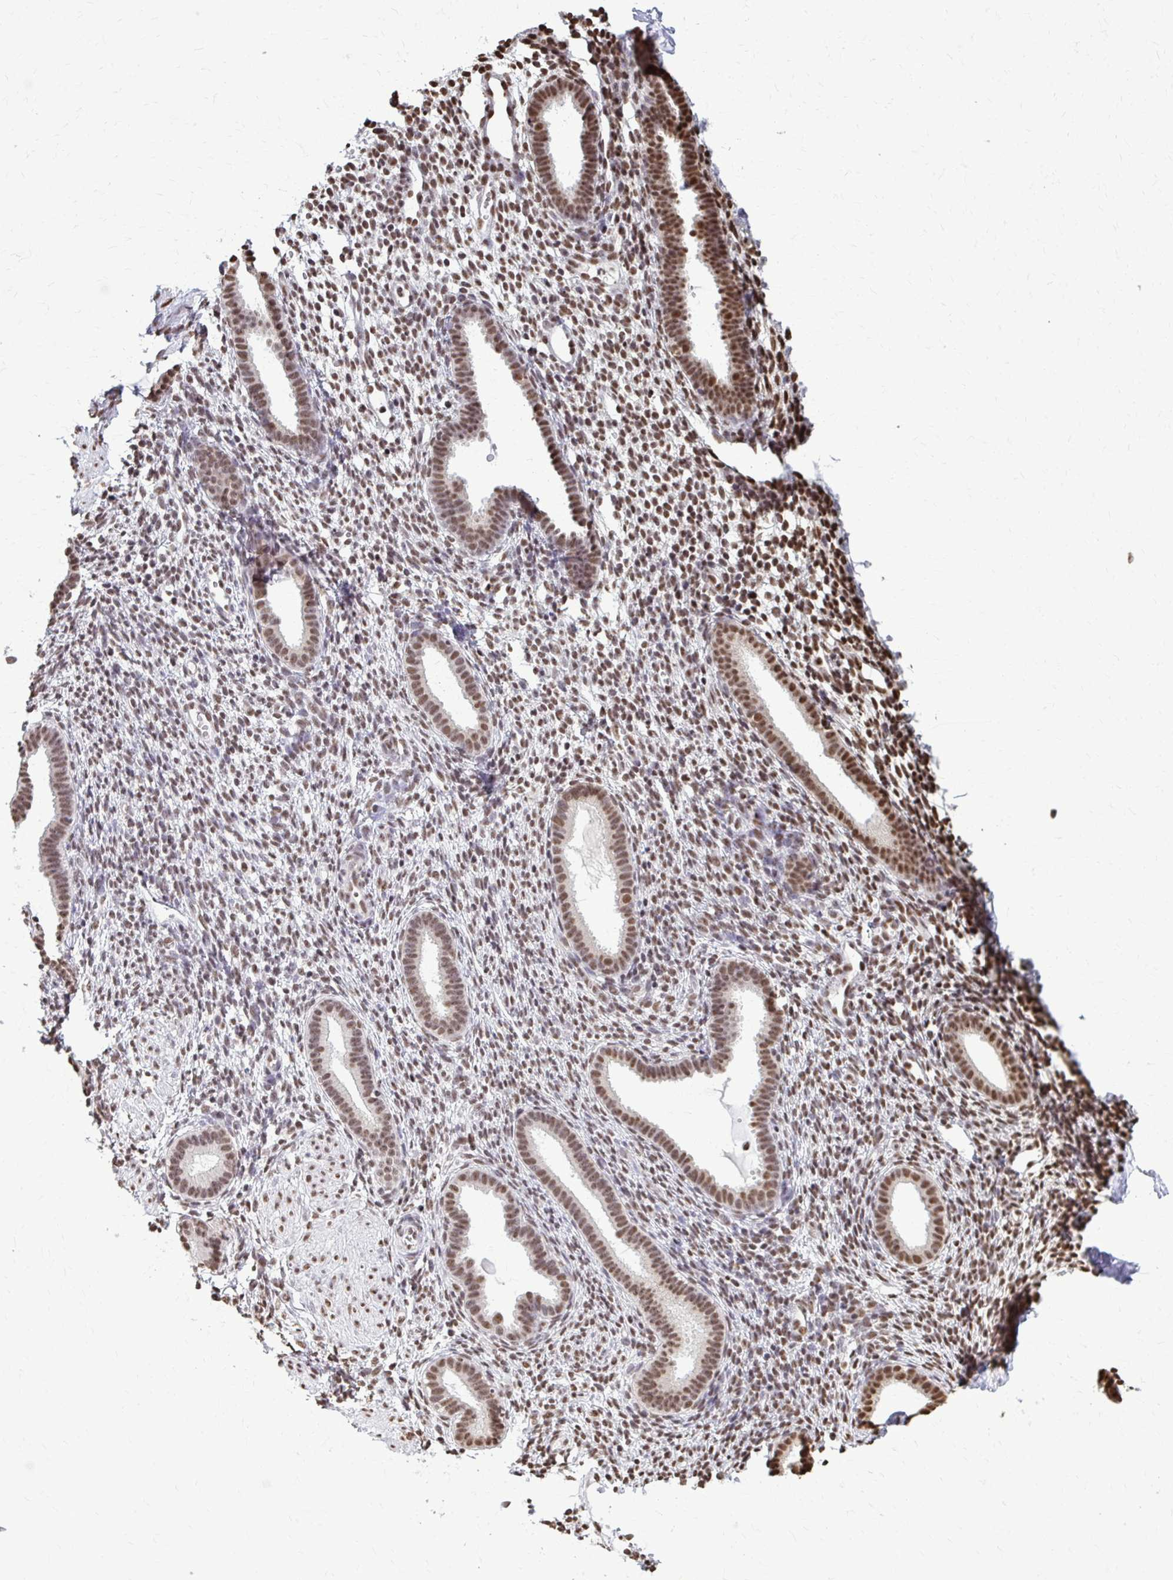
{"staining": {"intensity": "moderate", "quantity": "25%-75%", "location": "nuclear"}, "tissue": "endometrium", "cell_type": "Cells in endometrial stroma", "image_type": "normal", "snomed": [{"axis": "morphology", "description": "Normal tissue, NOS"}, {"axis": "topography", "description": "Endometrium"}], "caption": "Moderate nuclear positivity for a protein is appreciated in approximately 25%-75% of cells in endometrial stroma of benign endometrium using IHC.", "gene": "SNRPA", "patient": {"sex": "female", "age": 36}}